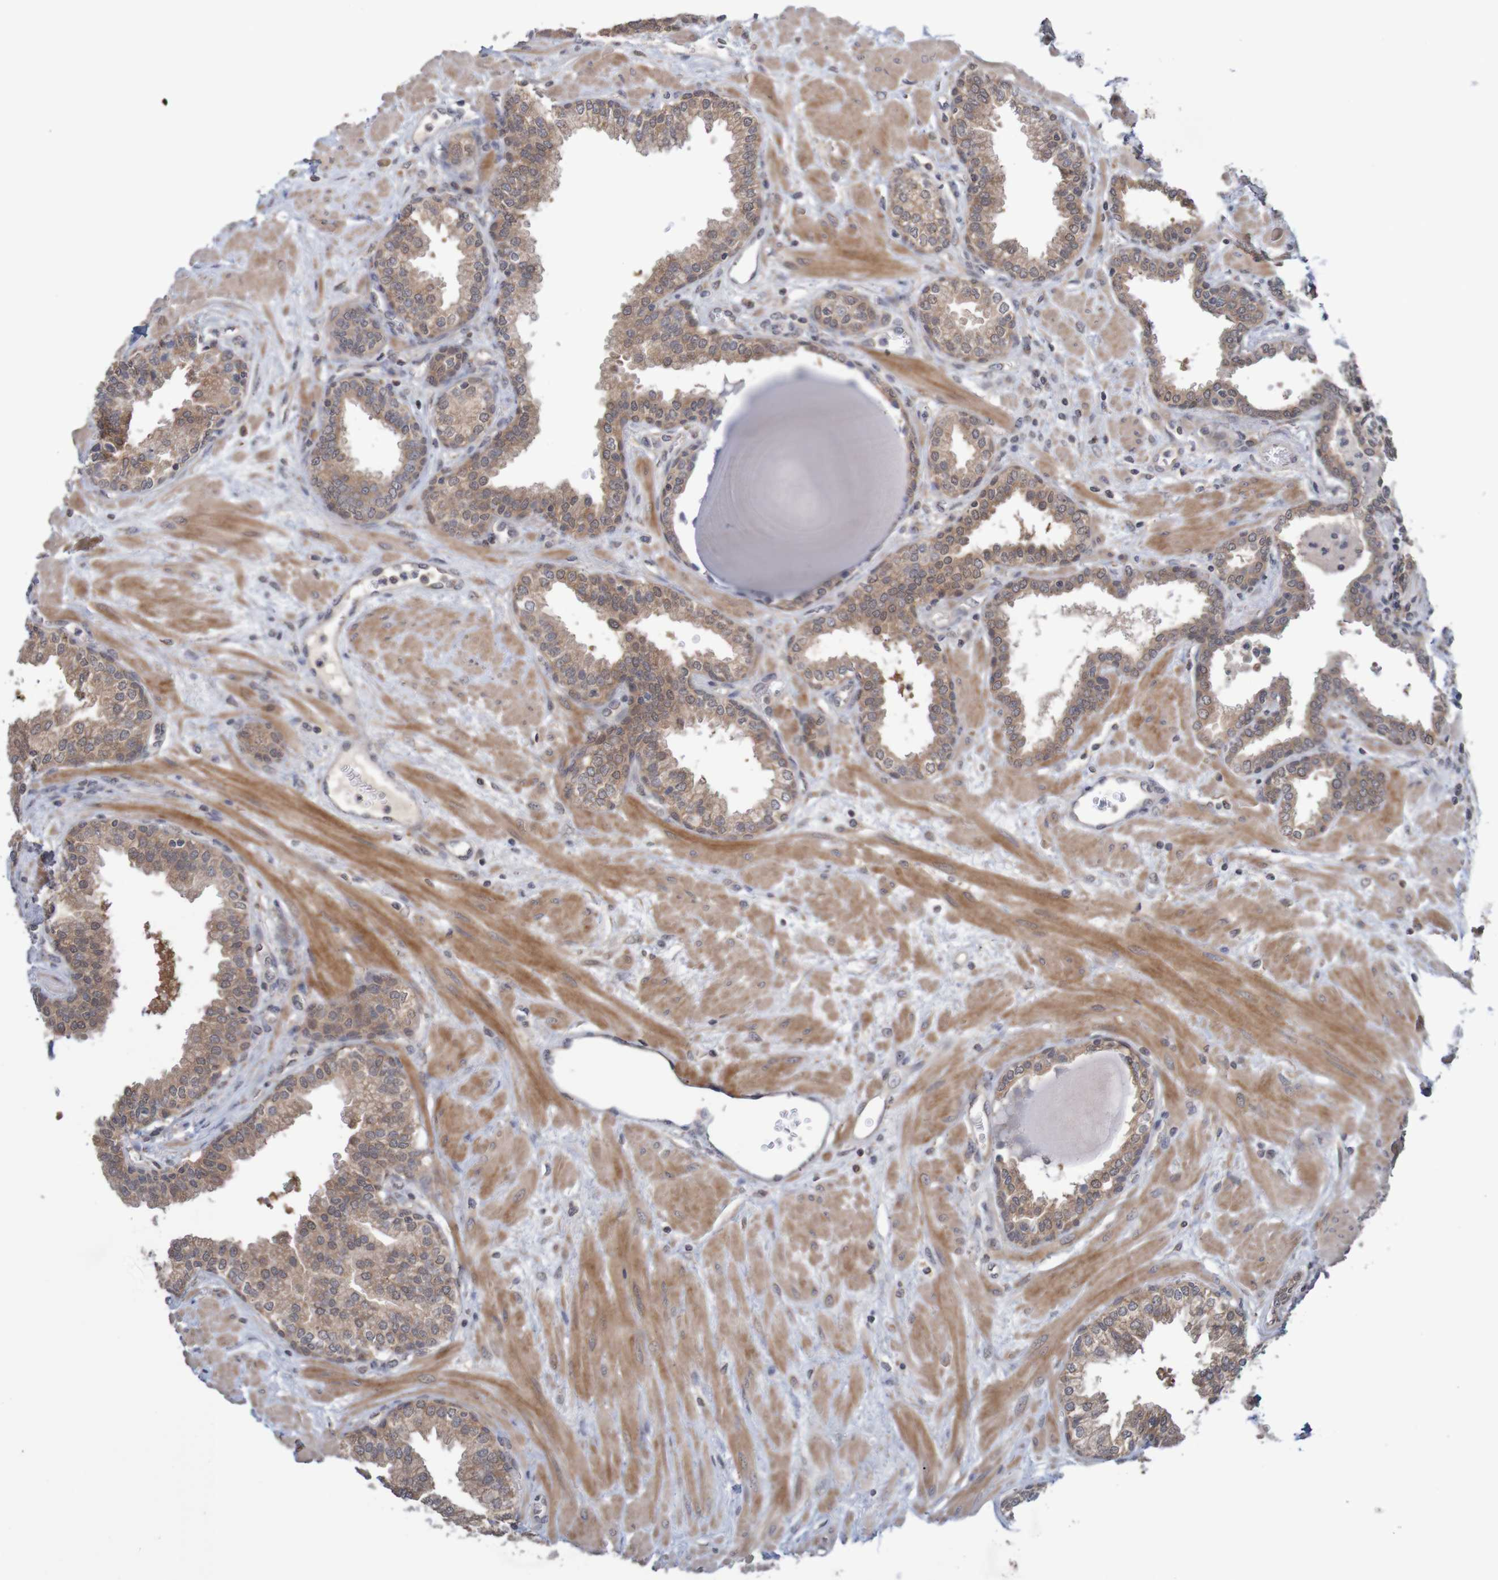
{"staining": {"intensity": "moderate", "quantity": ">75%", "location": "cytoplasmic/membranous"}, "tissue": "prostate", "cell_type": "Glandular cells", "image_type": "normal", "snomed": [{"axis": "morphology", "description": "Normal tissue, NOS"}, {"axis": "topography", "description": "Prostate"}], "caption": "Benign prostate demonstrates moderate cytoplasmic/membranous expression in about >75% of glandular cells, visualized by immunohistochemistry. The staining was performed using DAB, with brown indicating positive protein expression. Nuclei are stained blue with hematoxylin.", "gene": "ANKK1", "patient": {"sex": "male", "age": 51}}